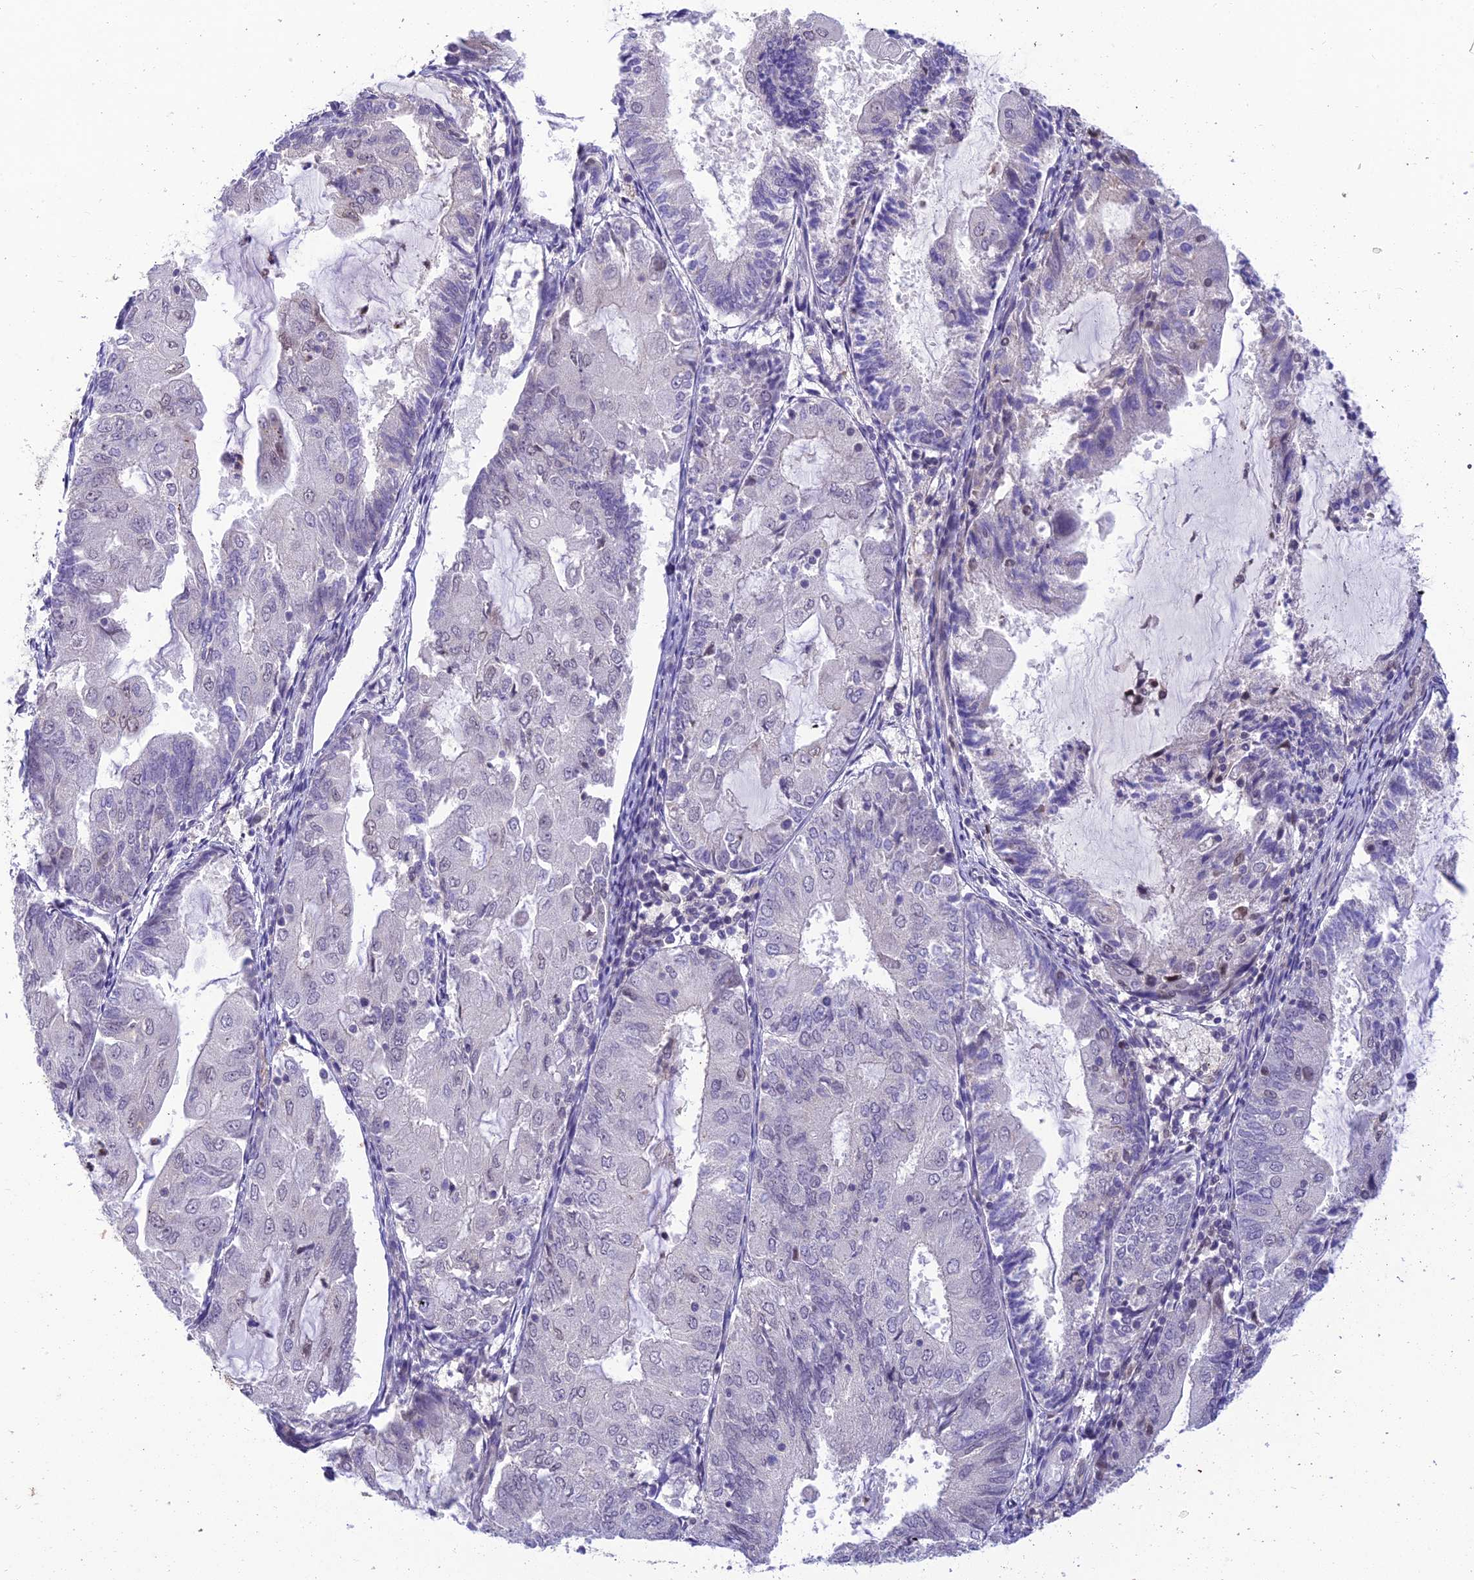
{"staining": {"intensity": "negative", "quantity": "none", "location": "none"}, "tissue": "endometrial cancer", "cell_type": "Tumor cells", "image_type": "cancer", "snomed": [{"axis": "morphology", "description": "Adenocarcinoma, NOS"}, {"axis": "topography", "description": "Endometrium"}], "caption": "Endometrial cancer was stained to show a protein in brown. There is no significant staining in tumor cells.", "gene": "BMT2", "patient": {"sex": "female", "age": 81}}